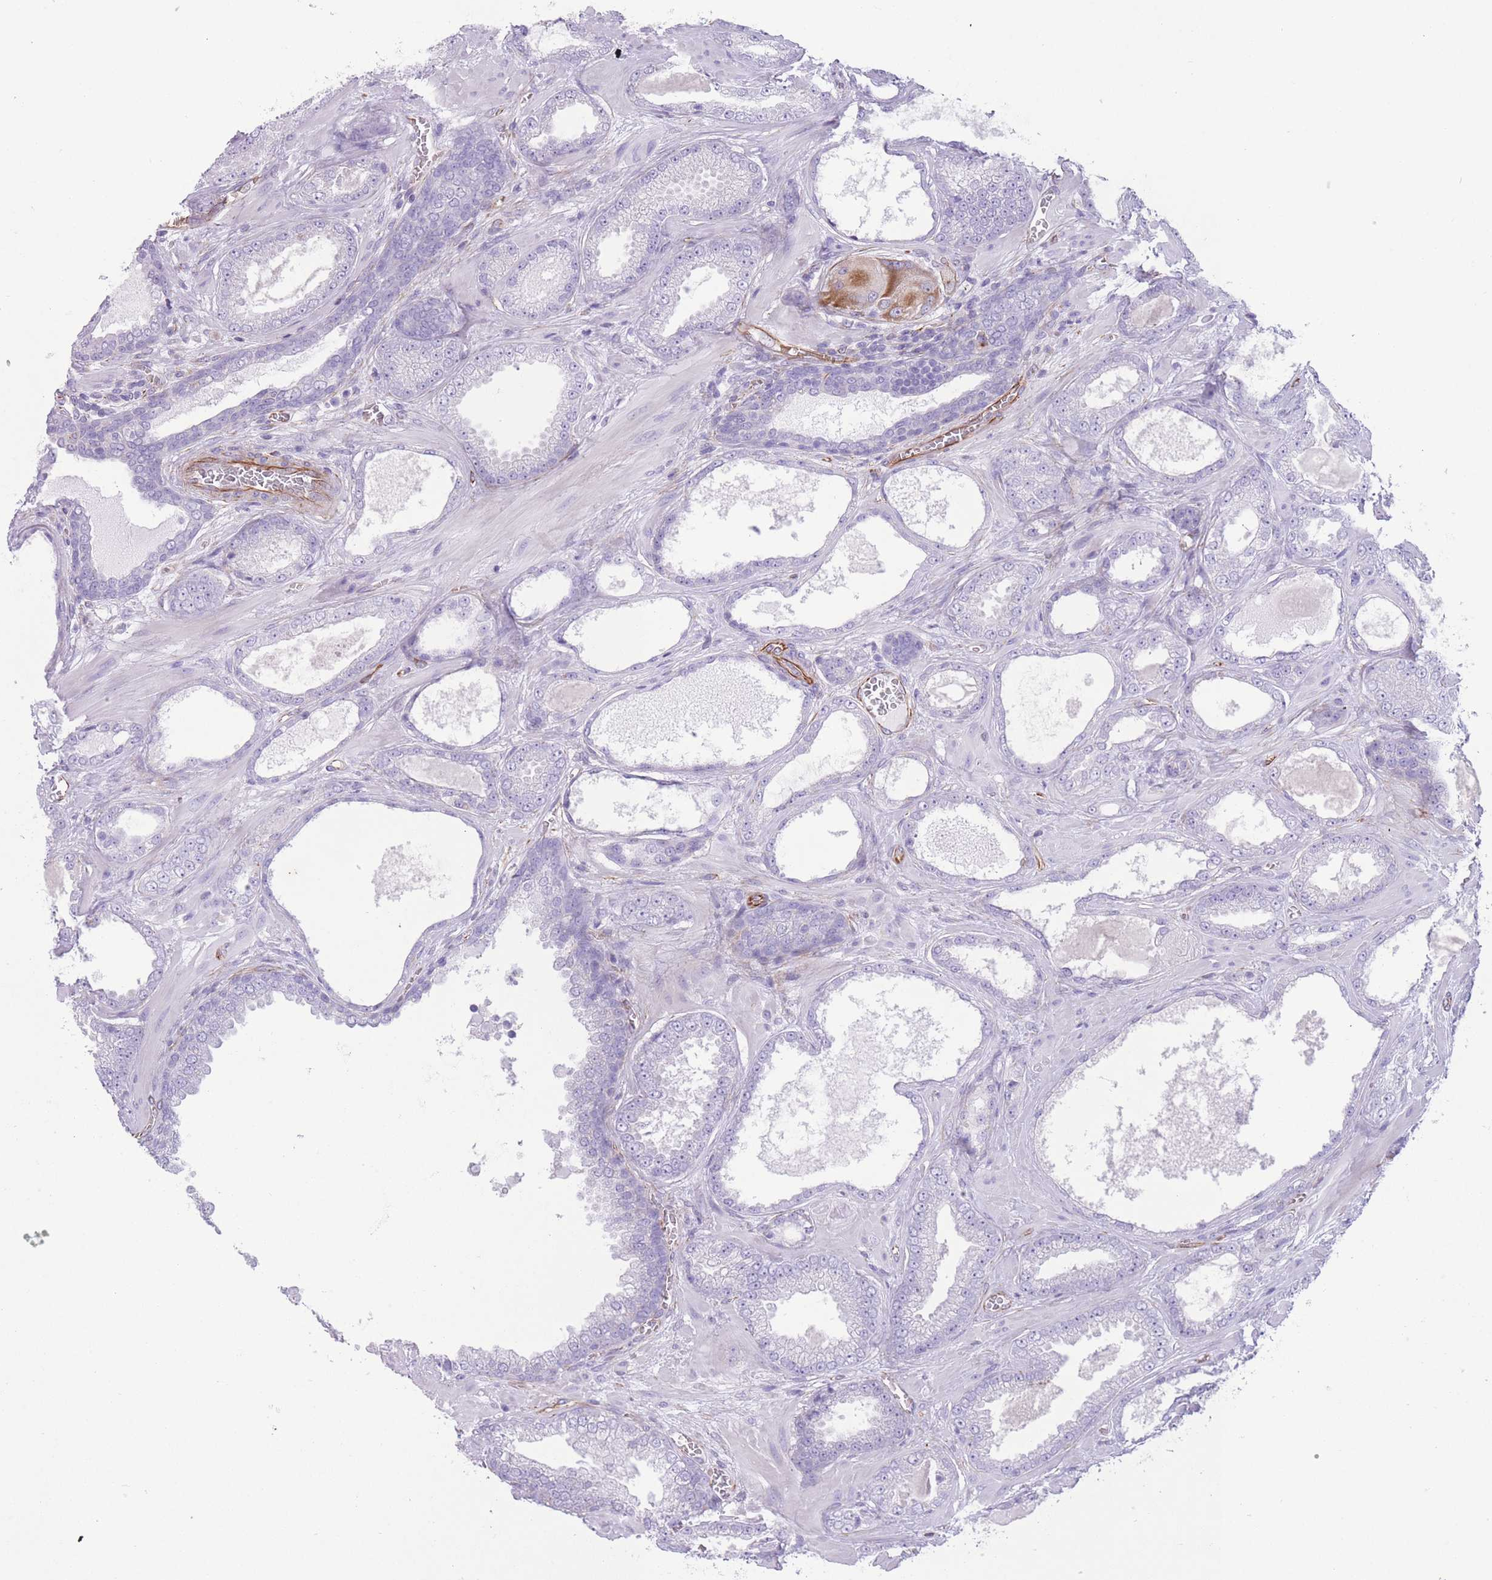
{"staining": {"intensity": "negative", "quantity": "none", "location": "none"}, "tissue": "prostate cancer", "cell_type": "Tumor cells", "image_type": "cancer", "snomed": [{"axis": "morphology", "description": "Adenocarcinoma, Low grade"}, {"axis": "topography", "description": "Prostate"}], "caption": "IHC image of human low-grade adenocarcinoma (prostate) stained for a protein (brown), which shows no expression in tumor cells. The staining was performed using DAB (3,3'-diaminobenzidine) to visualize the protein expression in brown, while the nuclei were stained in blue with hematoxylin (Magnification: 20x).", "gene": "PTCD1", "patient": {"sex": "male", "age": 57}}